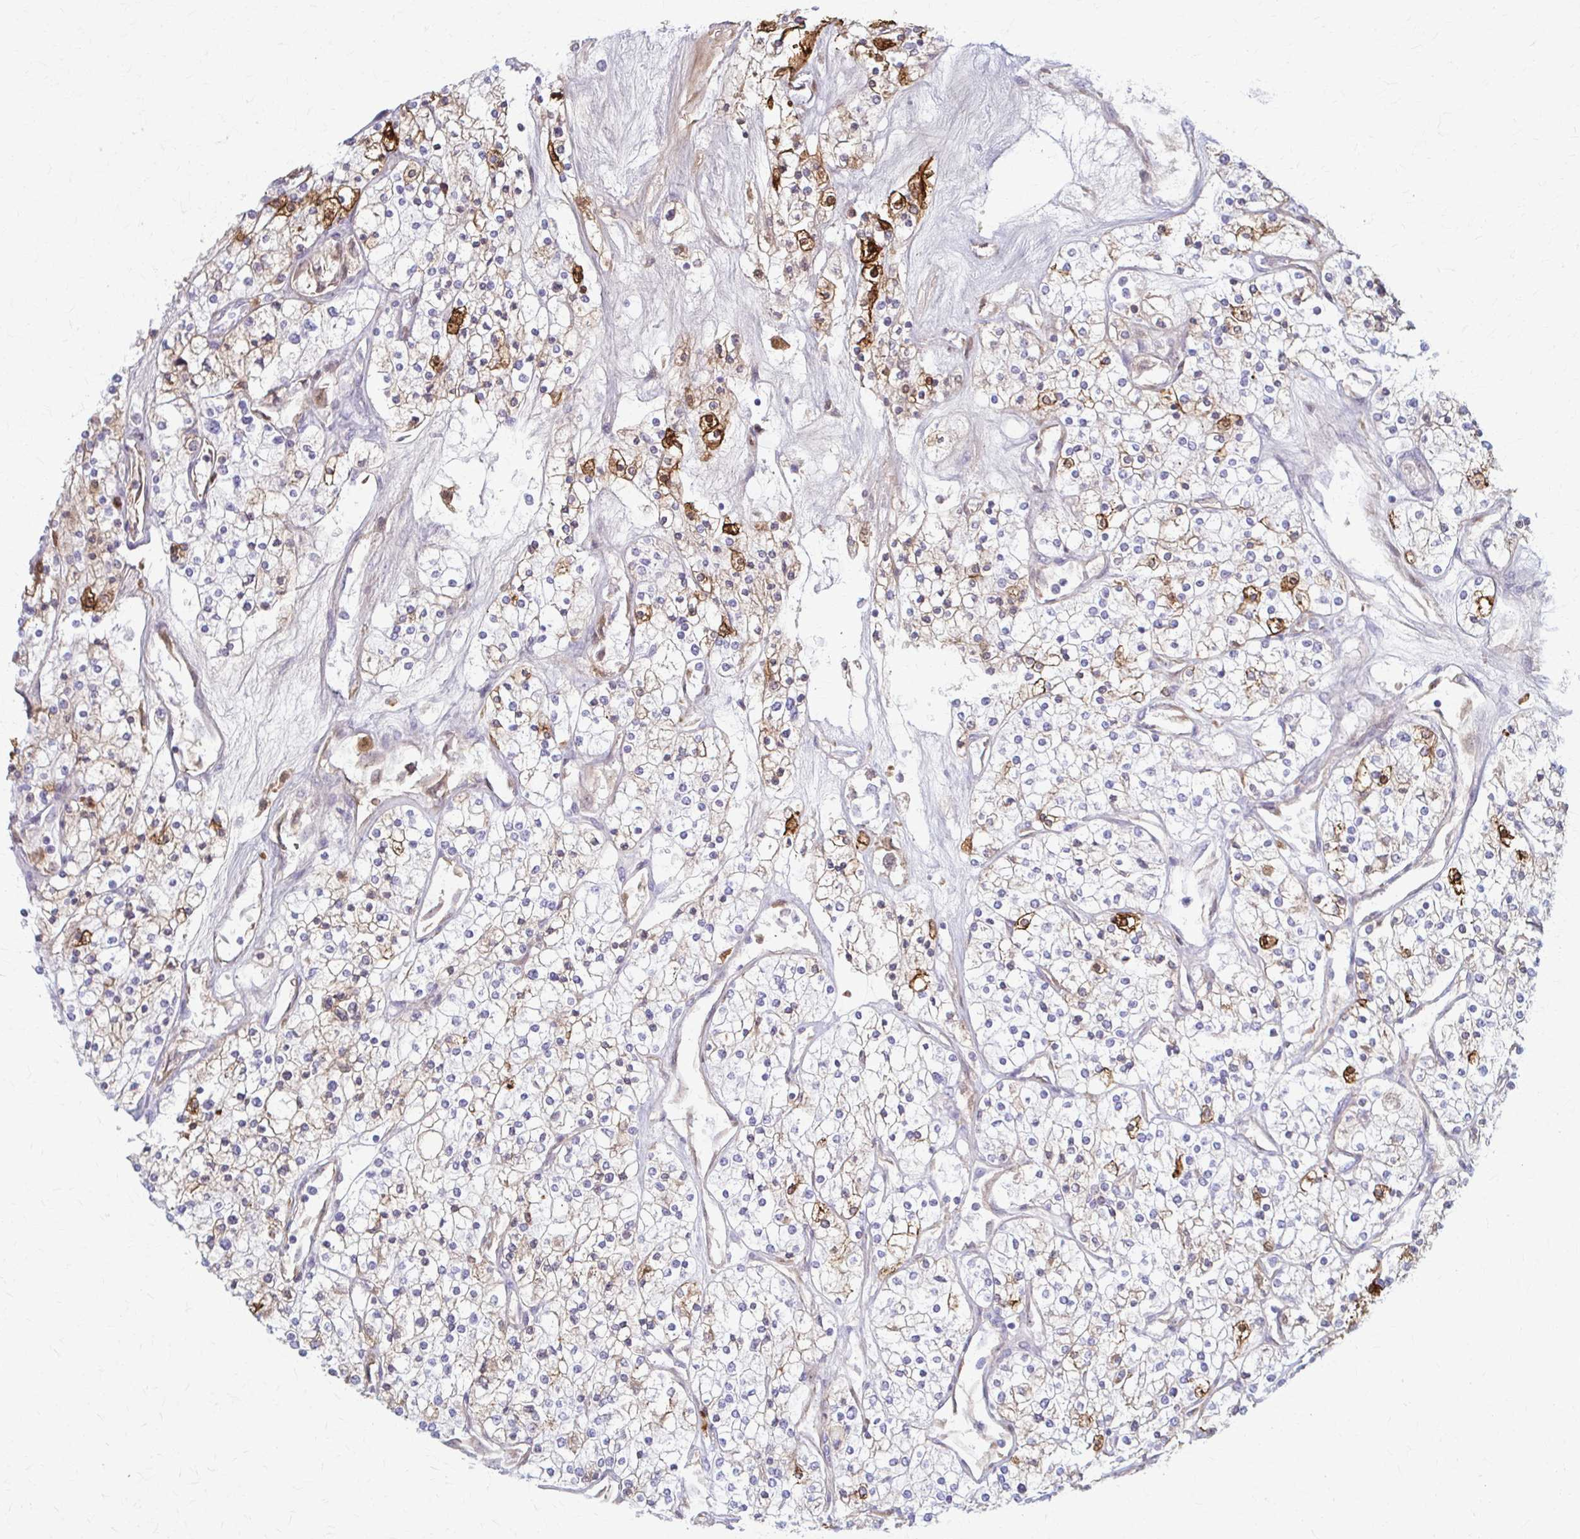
{"staining": {"intensity": "moderate", "quantity": "25%-75%", "location": "cytoplasmic/membranous"}, "tissue": "renal cancer", "cell_type": "Tumor cells", "image_type": "cancer", "snomed": [{"axis": "morphology", "description": "Adenocarcinoma, NOS"}, {"axis": "topography", "description": "Kidney"}], "caption": "Renal cancer tissue demonstrates moderate cytoplasmic/membranous staining in approximately 25%-75% of tumor cells", "gene": "LDLRAP1", "patient": {"sex": "male", "age": 80}}